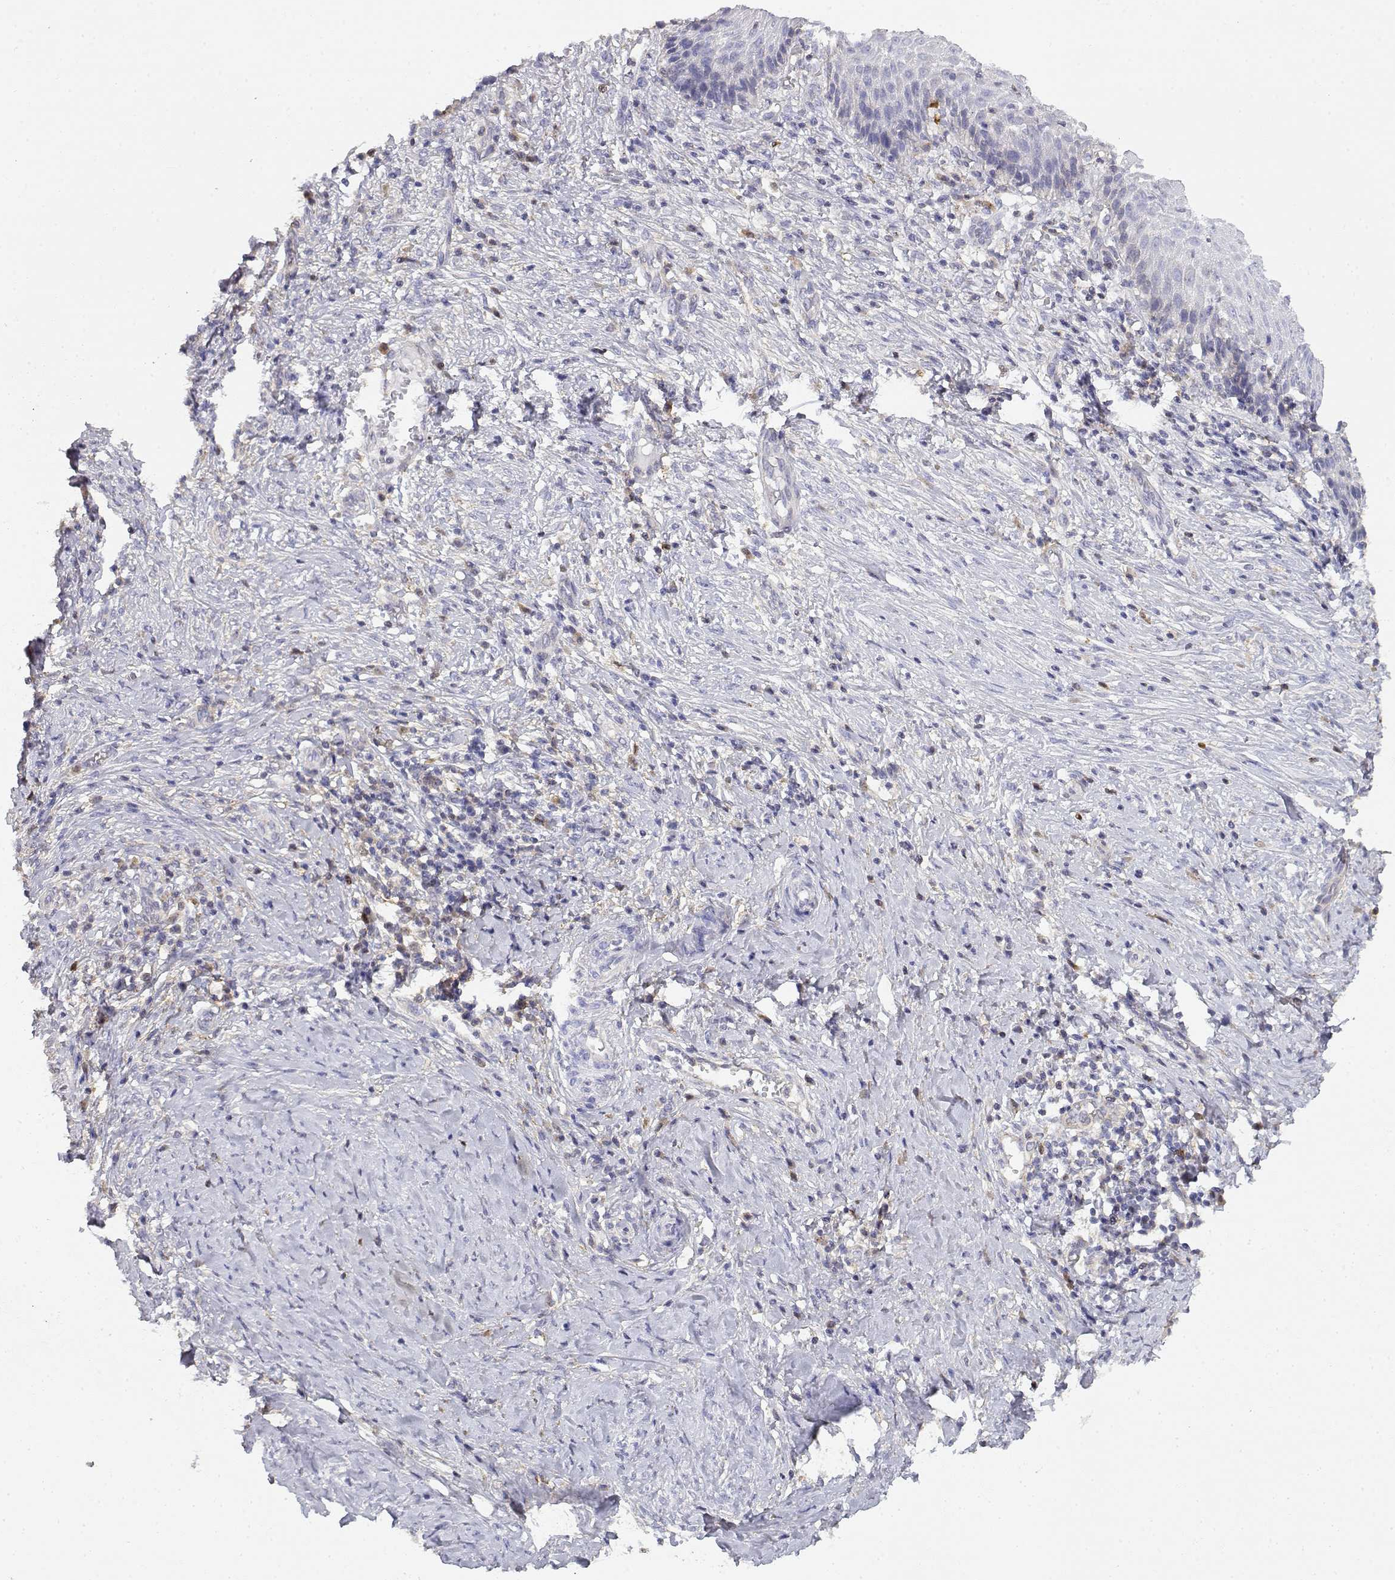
{"staining": {"intensity": "negative", "quantity": "none", "location": "none"}, "tissue": "cervical cancer", "cell_type": "Tumor cells", "image_type": "cancer", "snomed": [{"axis": "morphology", "description": "Squamous cell carcinoma, NOS"}, {"axis": "topography", "description": "Cervix"}], "caption": "Cervical cancer (squamous cell carcinoma) was stained to show a protein in brown. There is no significant expression in tumor cells.", "gene": "ADA", "patient": {"sex": "female", "age": 46}}